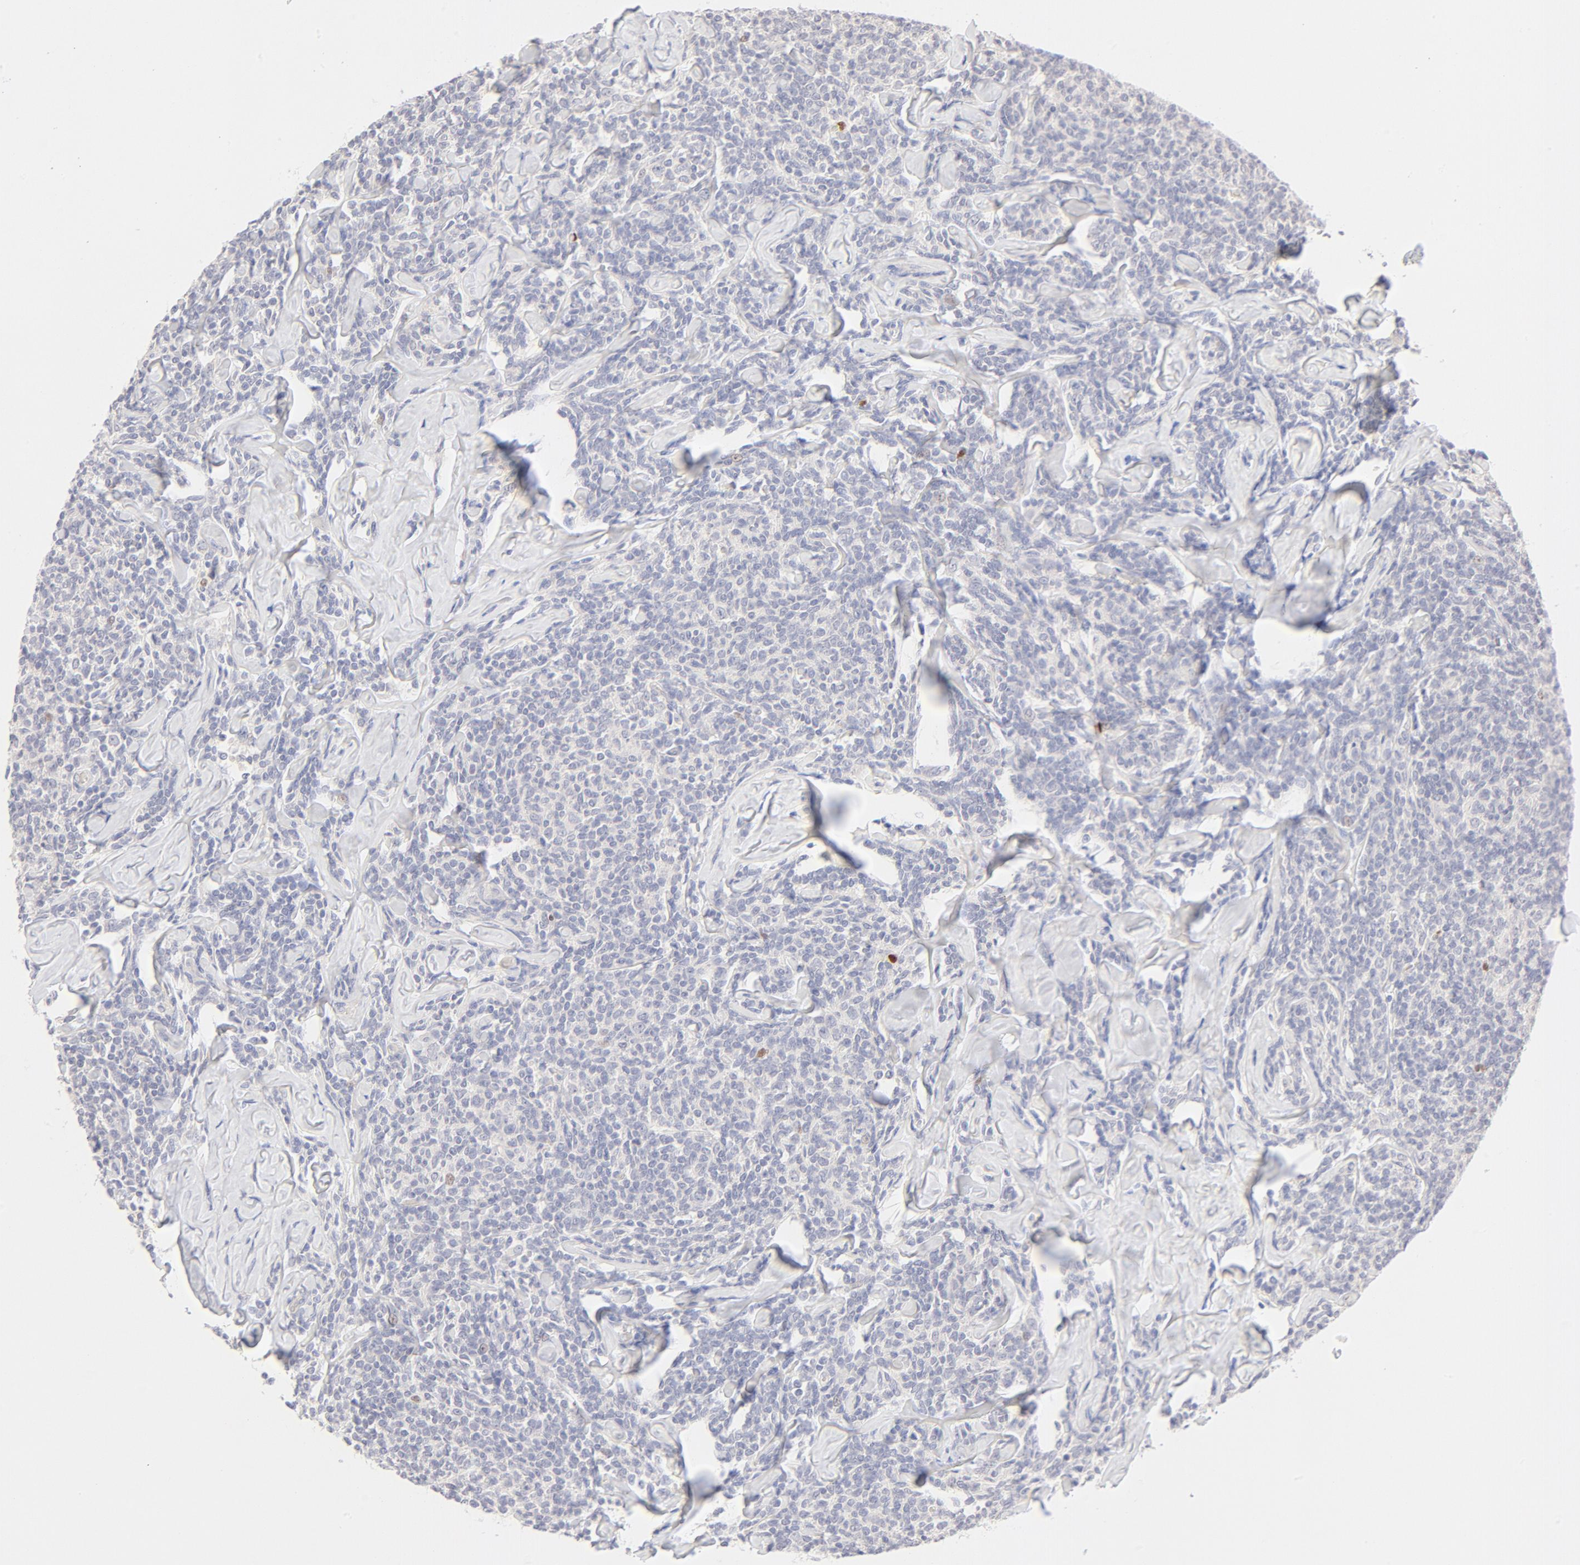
{"staining": {"intensity": "negative", "quantity": "none", "location": "none"}, "tissue": "lymphoma", "cell_type": "Tumor cells", "image_type": "cancer", "snomed": [{"axis": "morphology", "description": "Malignant lymphoma, non-Hodgkin's type, Low grade"}, {"axis": "topography", "description": "Lymph node"}], "caption": "IHC of malignant lymphoma, non-Hodgkin's type (low-grade) demonstrates no positivity in tumor cells.", "gene": "NKX2-2", "patient": {"sex": "female", "age": 56}}